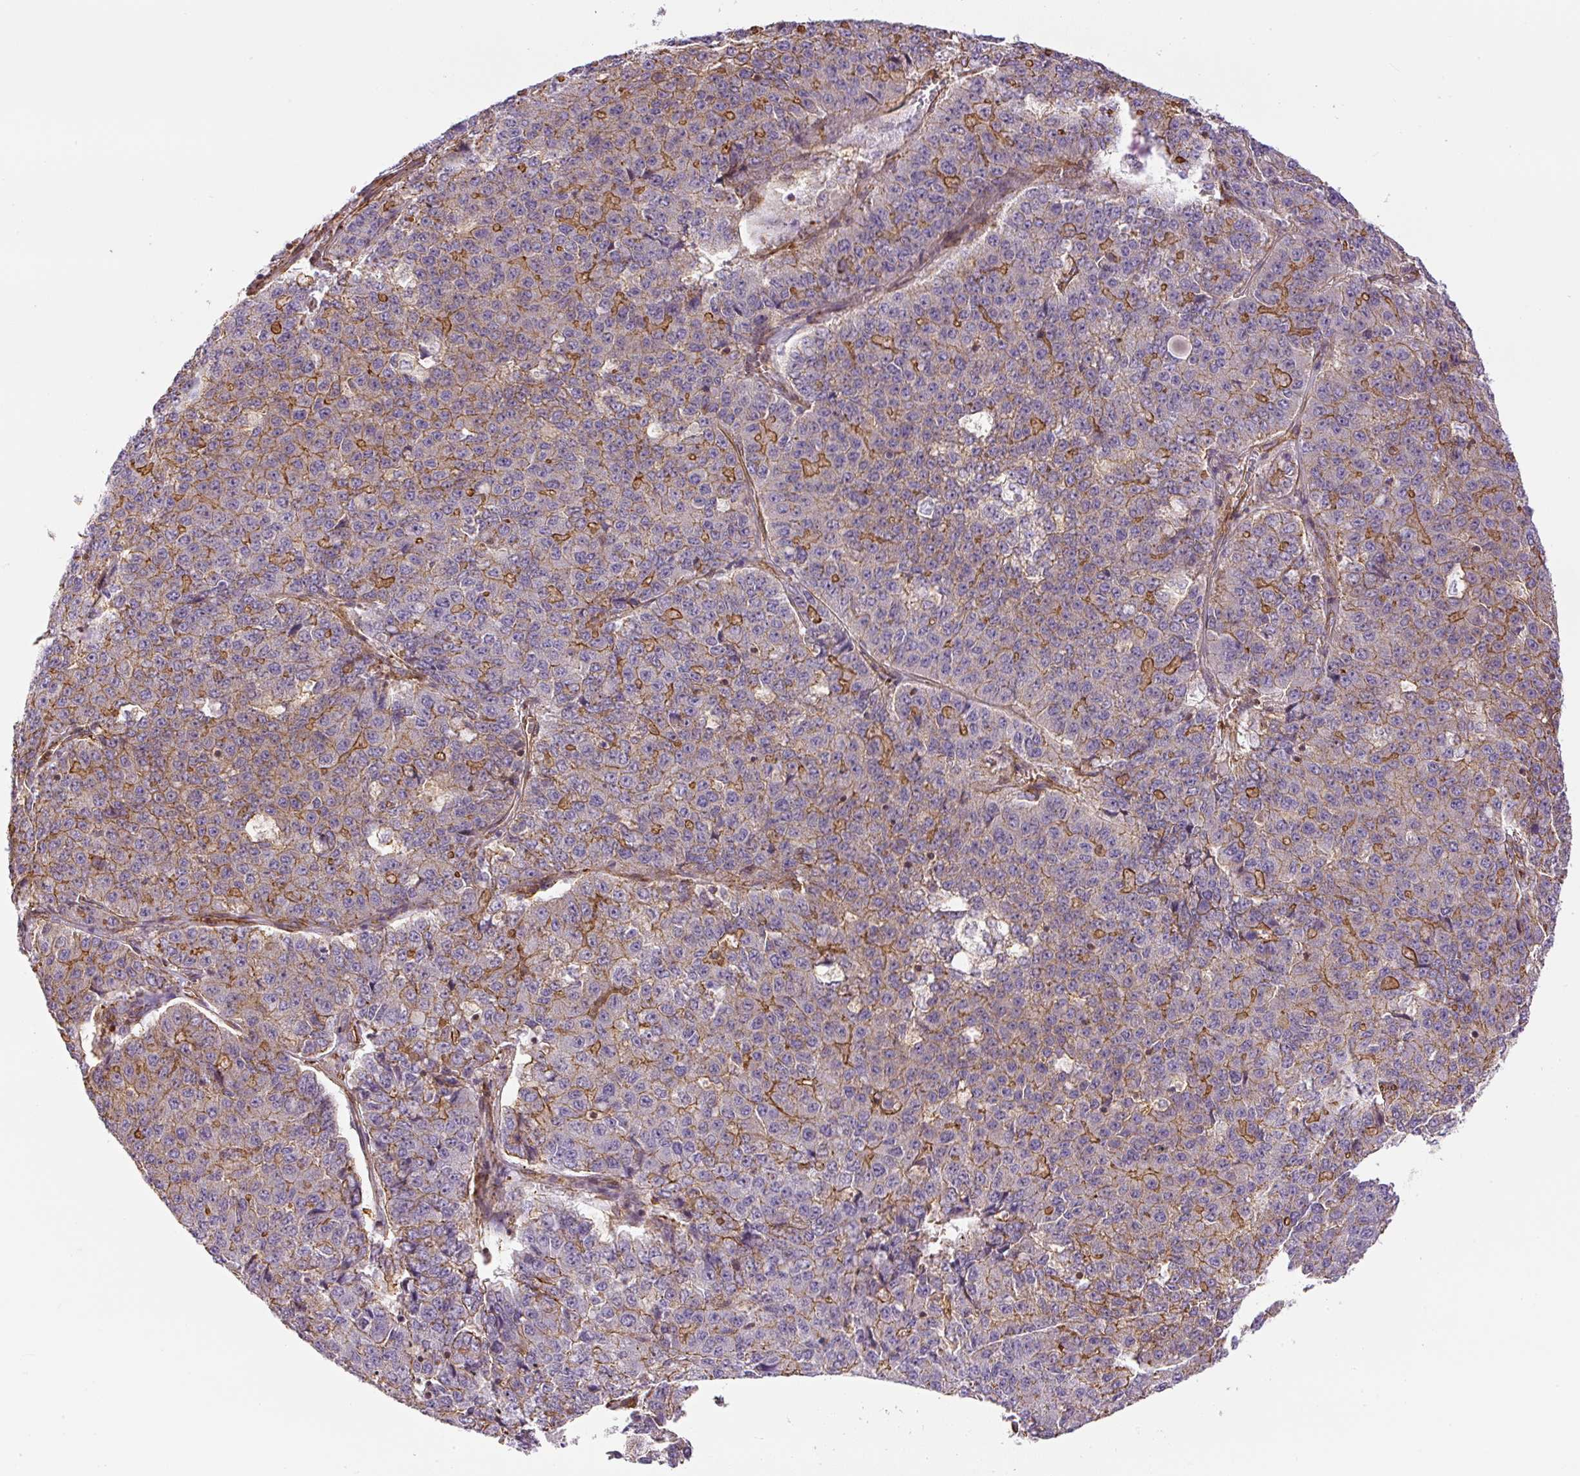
{"staining": {"intensity": "moderate", "quantity": "<25%", "location": "cytoplasmic/membranous"}, "tissue": "pancreatic cancer", "cell_type": "Tumor cells", "image_type": "cancer", "snomed": [{"axis": "morphology", "description": "Adenocarcinoma, NOS"}, {"axis": "topography", "description": "Pancreas"}], "caption": "A low amount of moderate cytoplasmic/membranous expression is present in approximately <25% of tumor cells in pancreatic cancer (adenocarcinoma) tissue. (DAB (3,3'-diaminobenzidine) = brown stain, brightfield microscopy at high magnification).", "gene": "MYL12A", "patient": {"sex": "male", "age": 50}}